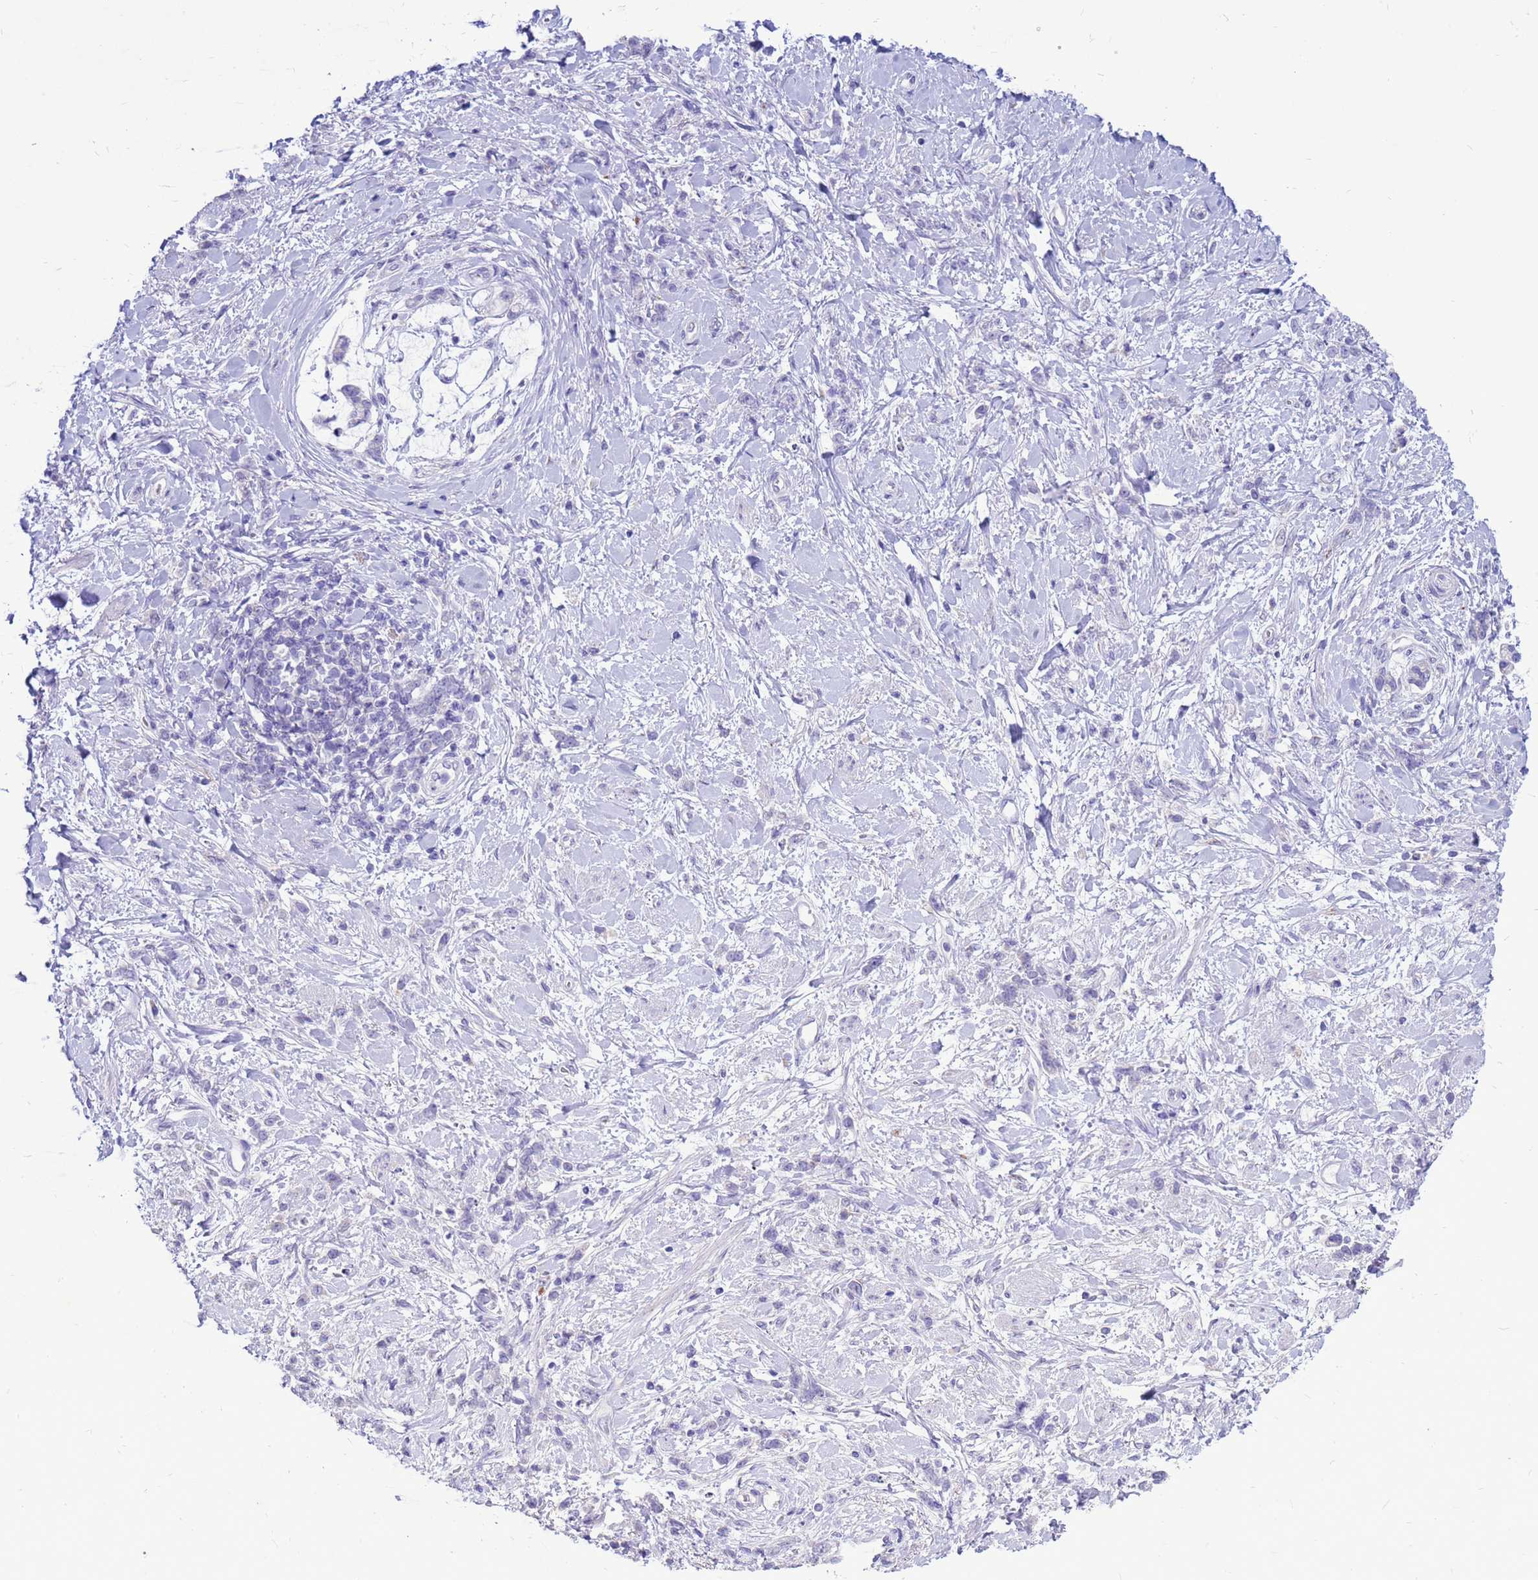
{"staining": {"intensity": "negative", "quantity": "none", "location": "none"}, "tissue": "stomach cancer", "cell_type": "Tumor cells", "image_type": "cancer", "snomed": [{"axis": "morphology", "description": "Adenocarcinoma, NOS"}, {"axis": "topography", "description": "Stomach"}], "caption": "A high-resolution histopathology image shows IHC staining of stomach cancer, which displays no significant expression in tumor cells.", "gene": "PDE10A", "patient": {"sex": "female", "age": 60}}